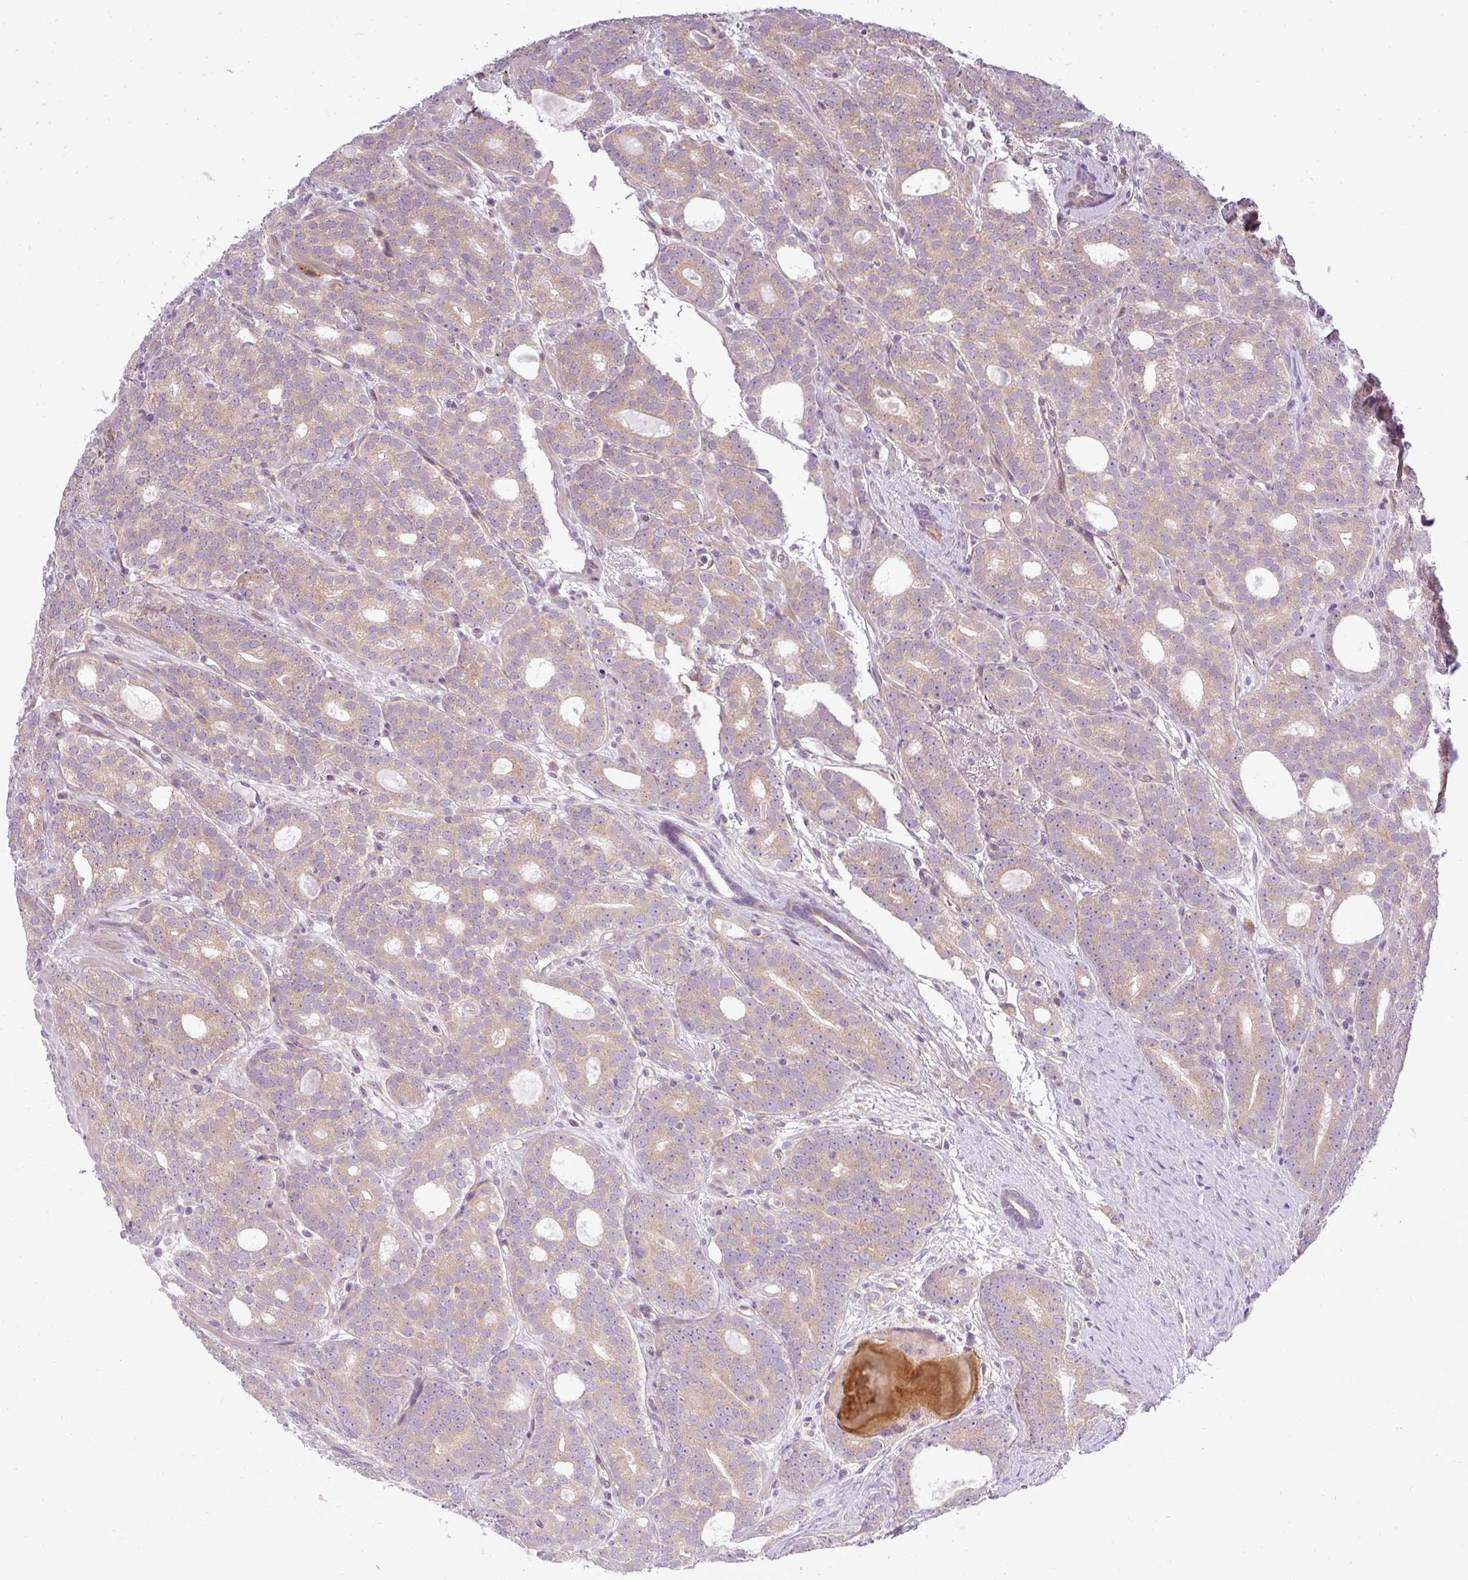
{"staining": {"intensity": "weak", "quantity": ">75%", "location": "cytoplasmic/membranous"}, "tissue": "prostate cancer", "cell_type": "Tumor cells", "image_type": "cancer", "snomed": [{"axis": "morphology", "description": "Adenocarcinoma, High grade"}, {"axis": "topography", "description": "Prostate"}], "caption": "Tumor cells display low levels of weak cytoplasmic/membranous expression in about >75% of cells in high-grade adenocarcinoma (prostate). Nuclei are stained in blue.", "gene": "ZDHHC1", "patient": {"sex": "male", "age": 64}}